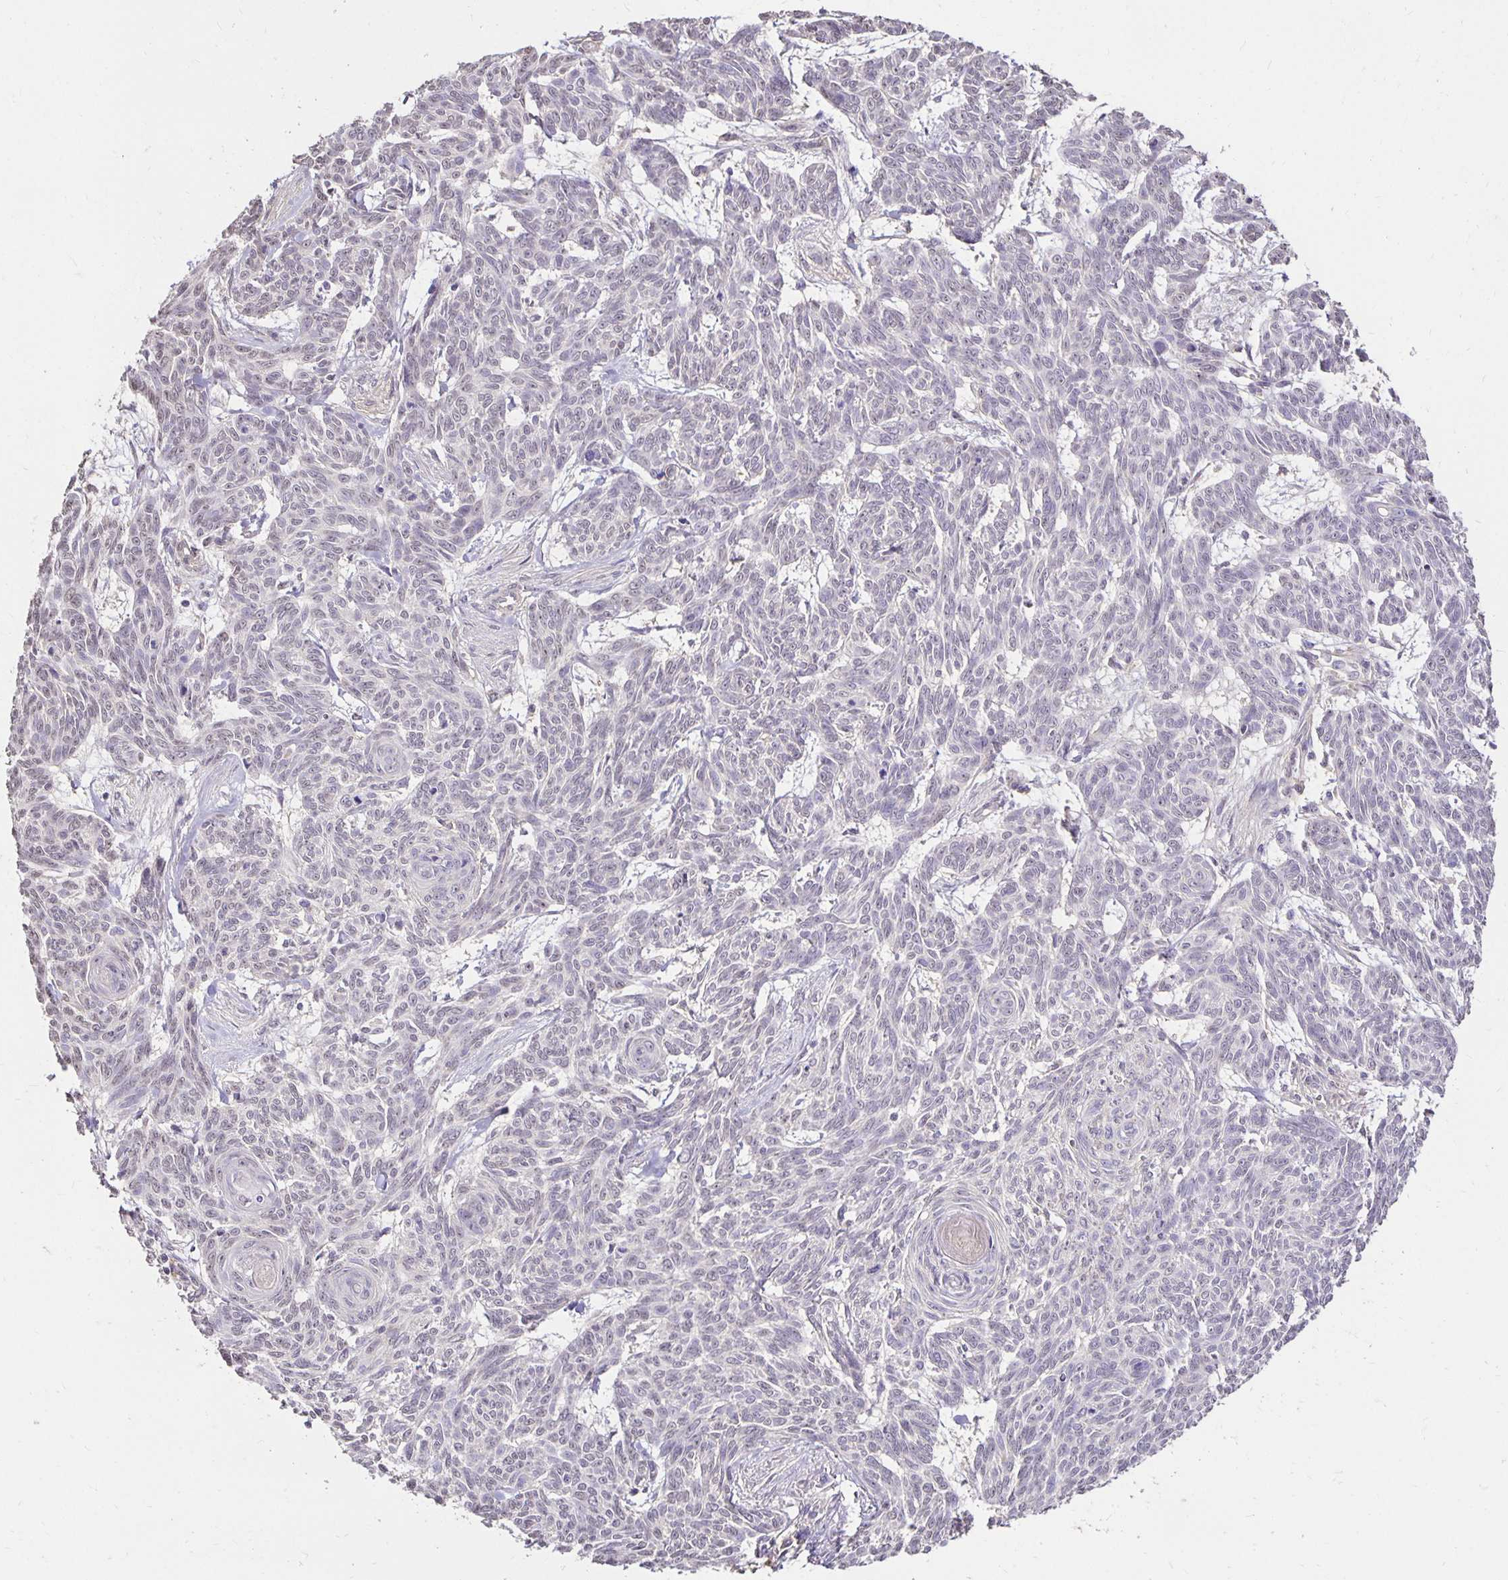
{"staining": {"intensity": "negative", "quantity": "none", "location": "none"}, "tissue": "skin cancer", "cell_type": "Tumor cells", "image_type": "cancer", "snomed": [{"axis": "morphology", "description": "Basal cell carcinoma"}, {"axis": "topography", "description": "Skin"}], "caption": "A micrograph of basal cell carcinoma (skin) stained for a protein shows no brown staining in tumor cells.", "gene": "PNPLA3", "patient": {"sex": "female", "age": 93}}